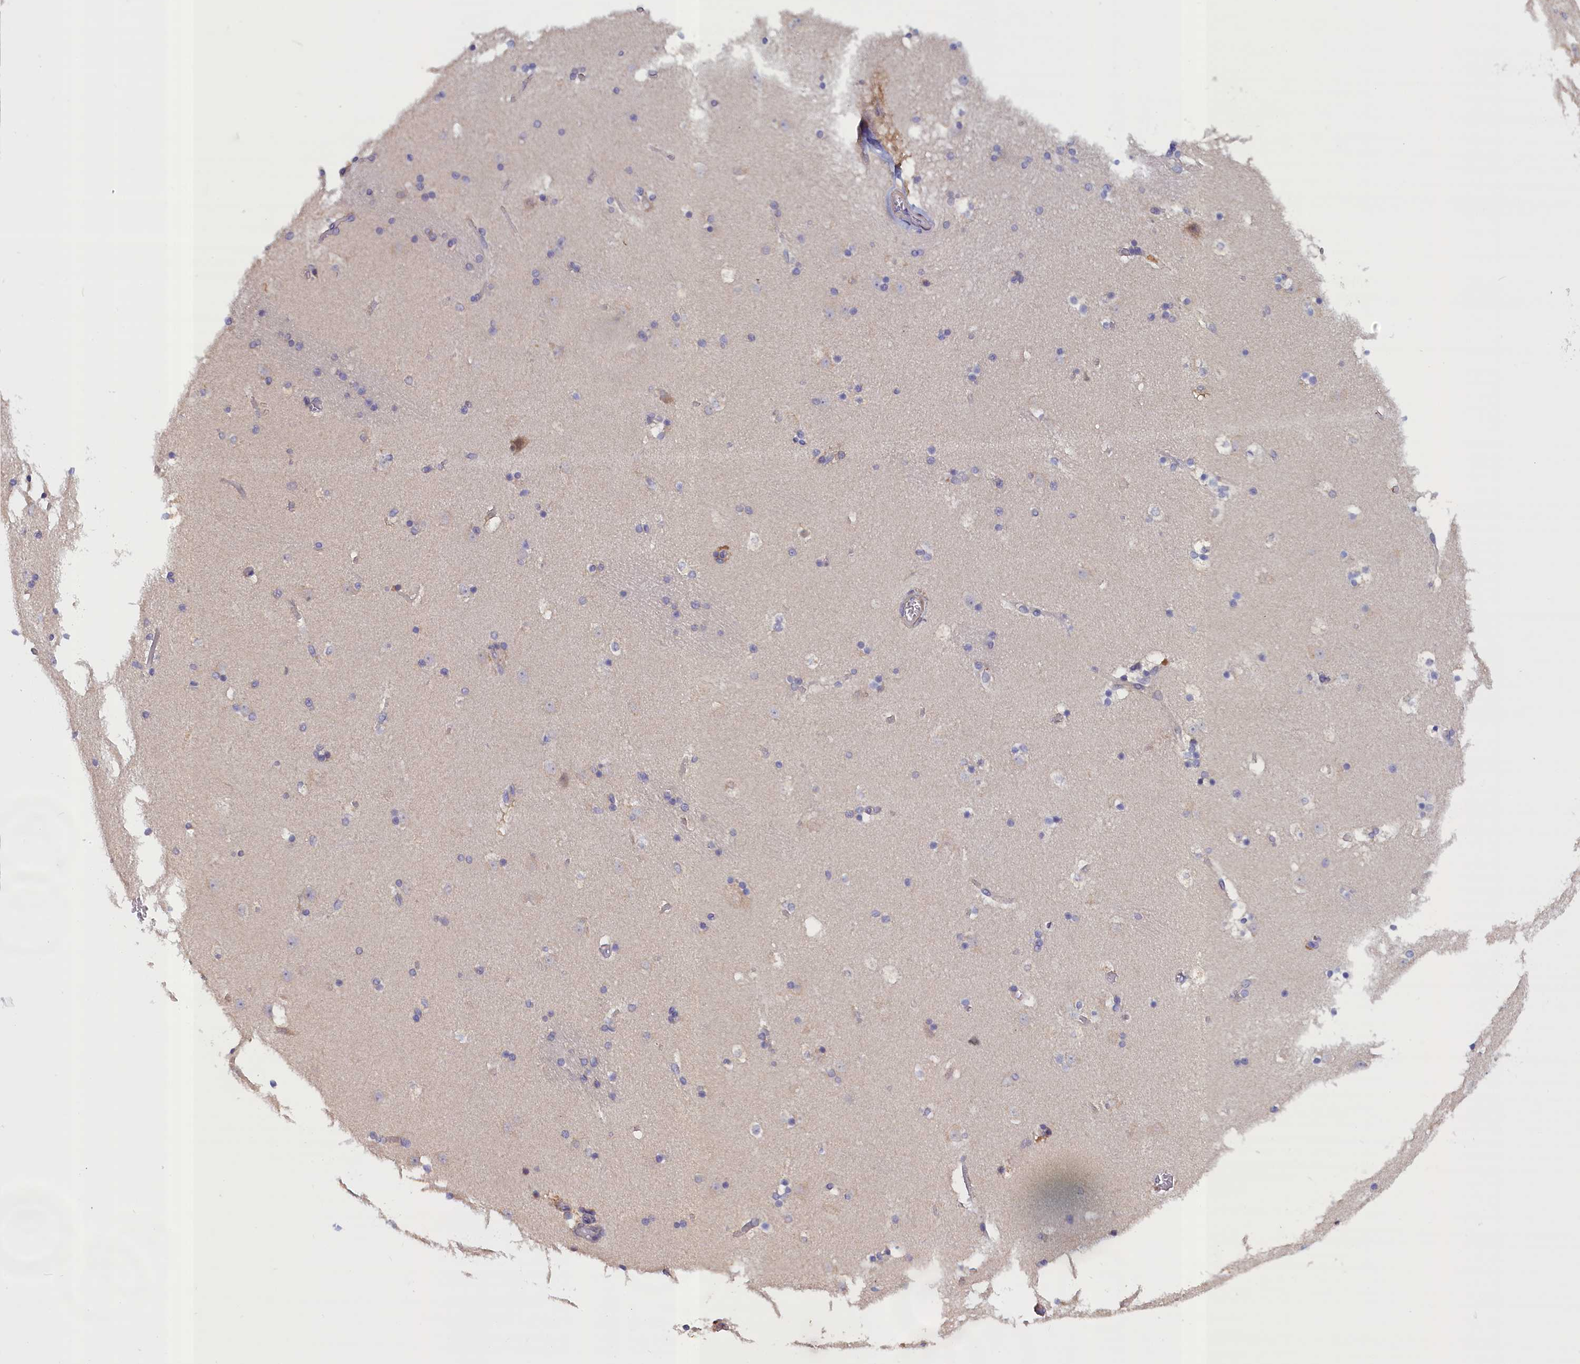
{"staining": {"intensity": "negative", "quantity": "none", "location": "none"}, "tissue": "caudate", "cell_type": "Glial cells", "image_type": "normal", "snomed": [{"axis": "morphology", "description": "Normal tissue, NOS"}, {"axis": "topography", "description": "Lateral ventricle wall"}], "caption": "A micrograph of caudate stained for a protein demonstrates no brown staining in glial cells. The staining is performed using DAB brown chromogen with nuclei counter-stained in using hematoxylin.", "gene": "ANKRD2", "patient": {"sex": "male", "age": 45}}